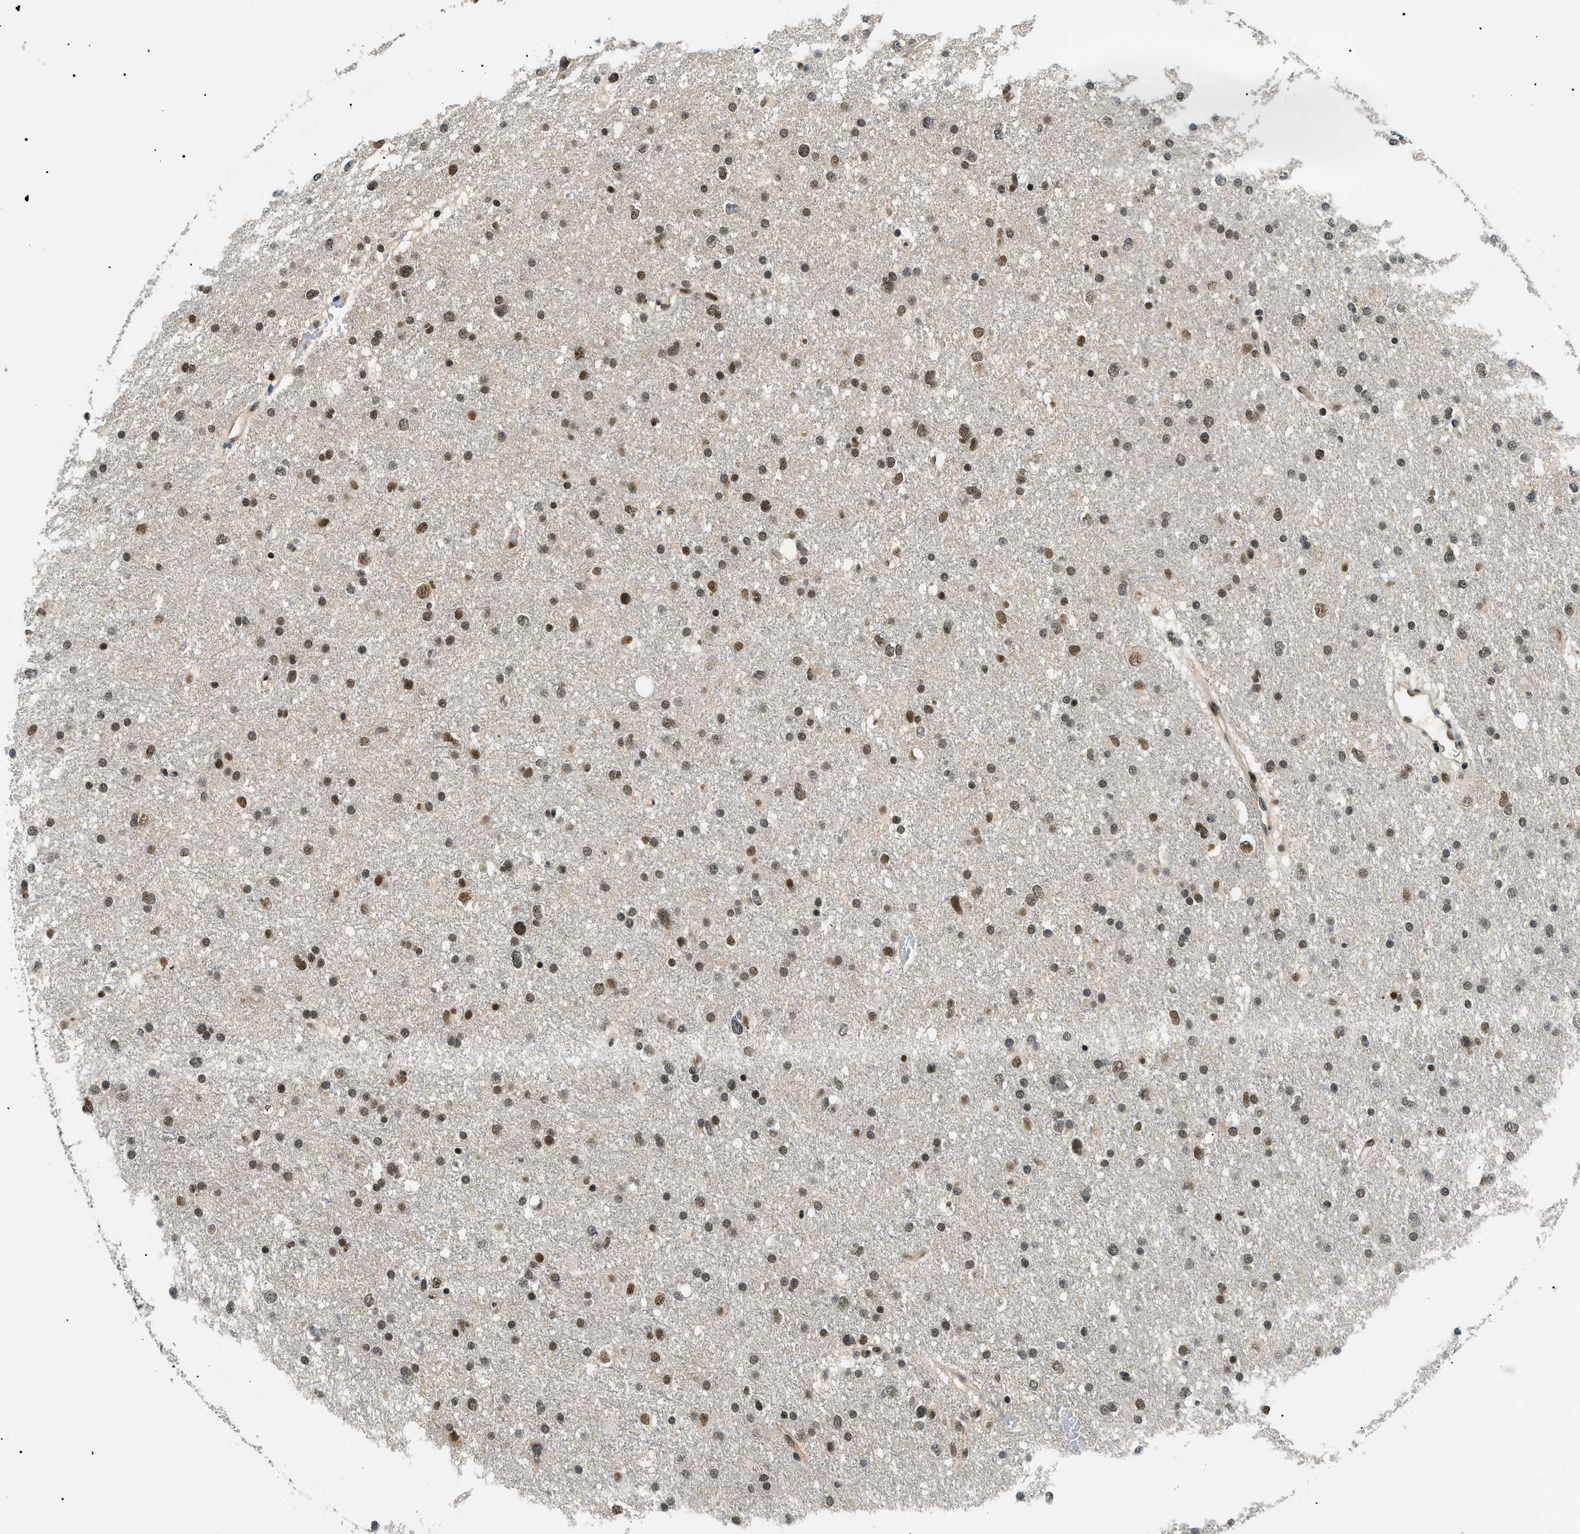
{"staining": {"intensity": "strong", "quantity": ">75%", "location": "nuclear"}, "tissue": "glioma", "cell_type": "Tumor cells", "image_type": "cancer", "snomed": [{"axis": "morphology", "description": "Glioma, malignant, Low grade"}, {"axis": "topography", "description": "Brain"}], "caption": "Immunohistochemistry staining of glioma, which demonstrates high levels of strong nuclear expression in about >75% of tumor cells indicating strong nuclear protein staining. The staining was performed using DAB (brown) for protein detection and nuclei were counterstained in hematoxylin (blue).", "gene": "RBM15", "patient": {"sex": "female", "age": 37}}